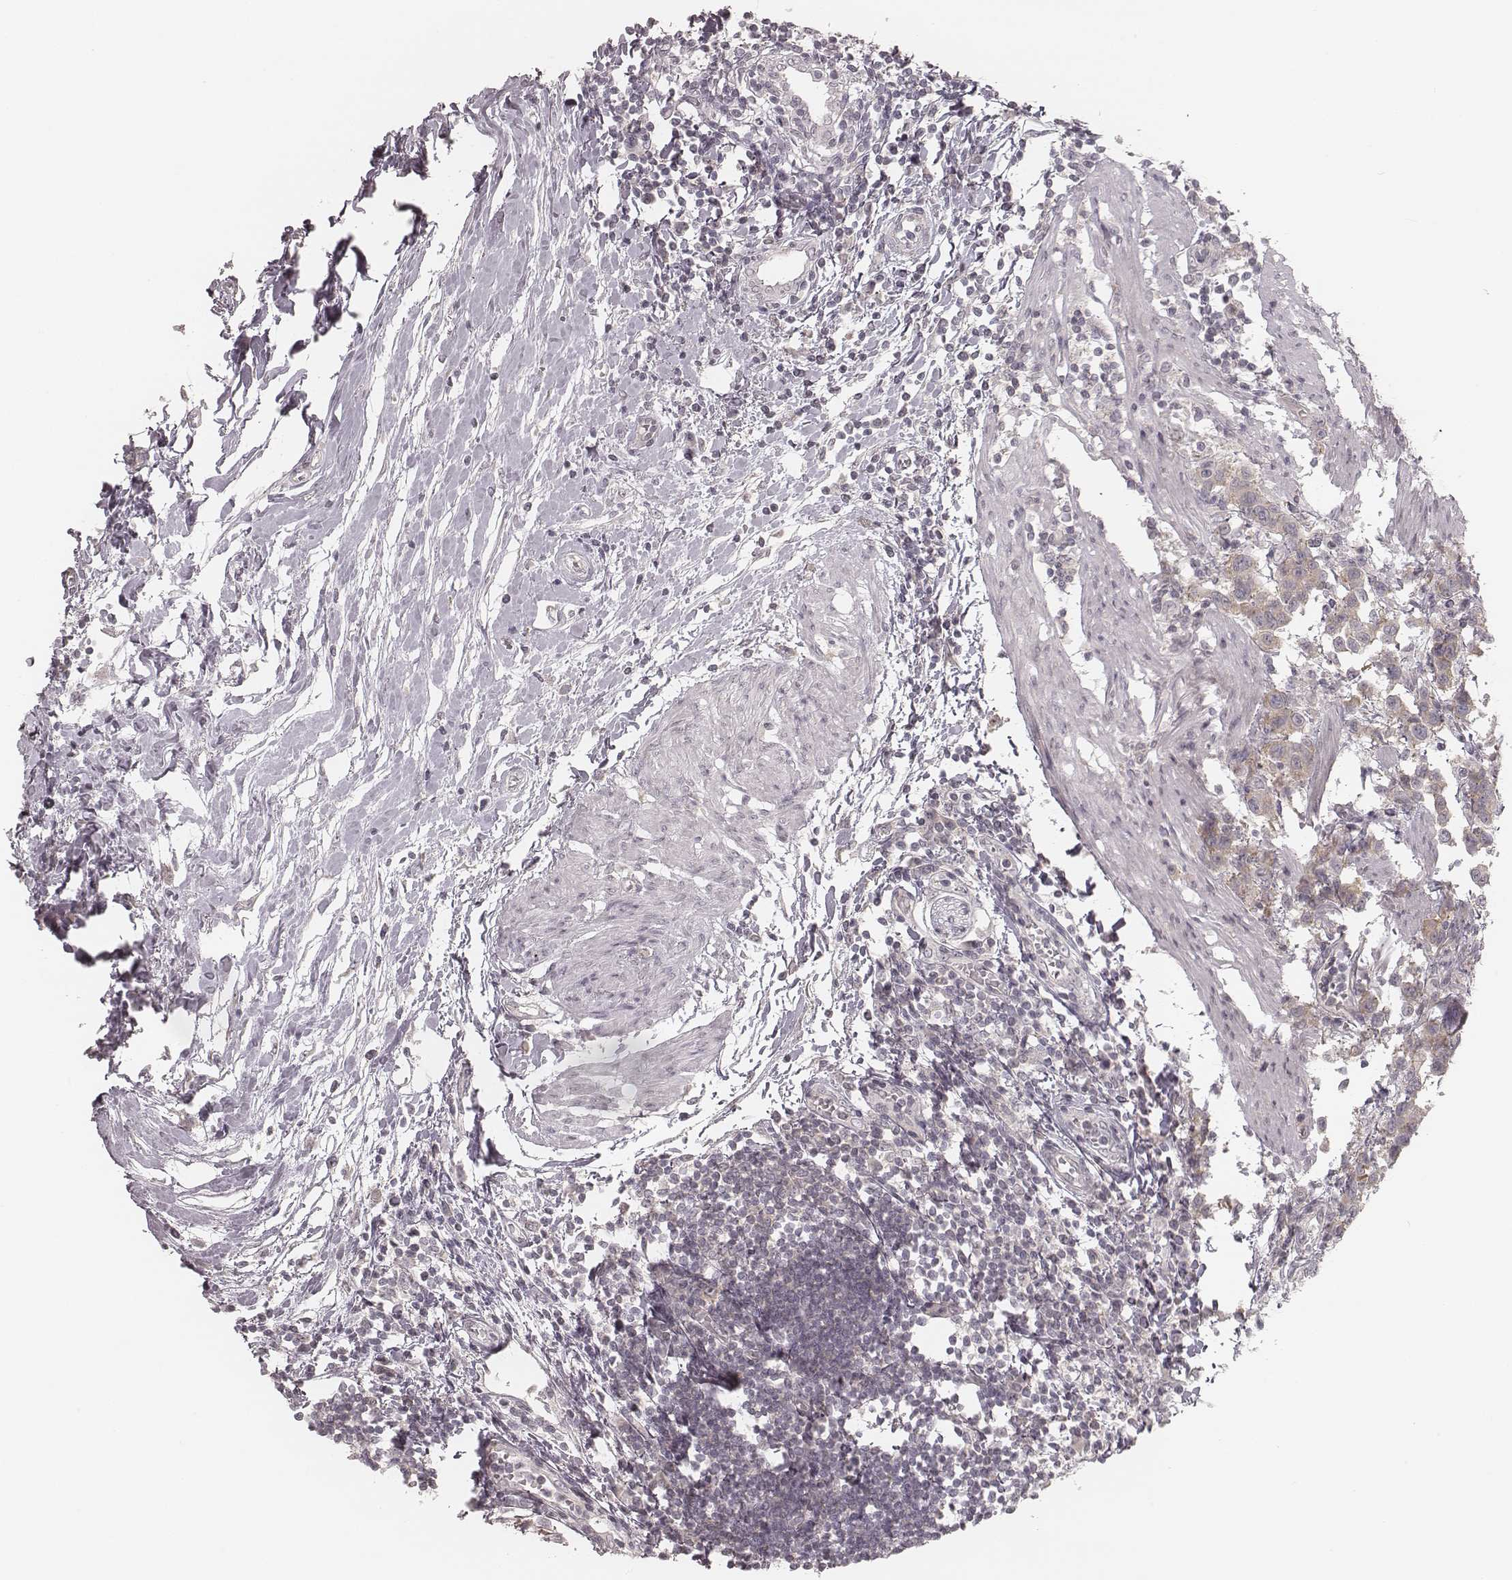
{"staining": {"intensity": "negative", "quantity": "none", "location": "none"}, "tissue": "urothelial cancer", "cell_type": "Tumor cells", "image_type": "cancer", "snomed": [{"axis": "morphology", "description": "Urothelial carcinoma, High grade"}, {"axis": "topography", "description": "Urinary bladder"}], "caption": "A histopathology image of human urothelial cancer is negative for staining in tumor cells.", "gene": "ACACB", "patient": {"sex": "female", "age": 58}}